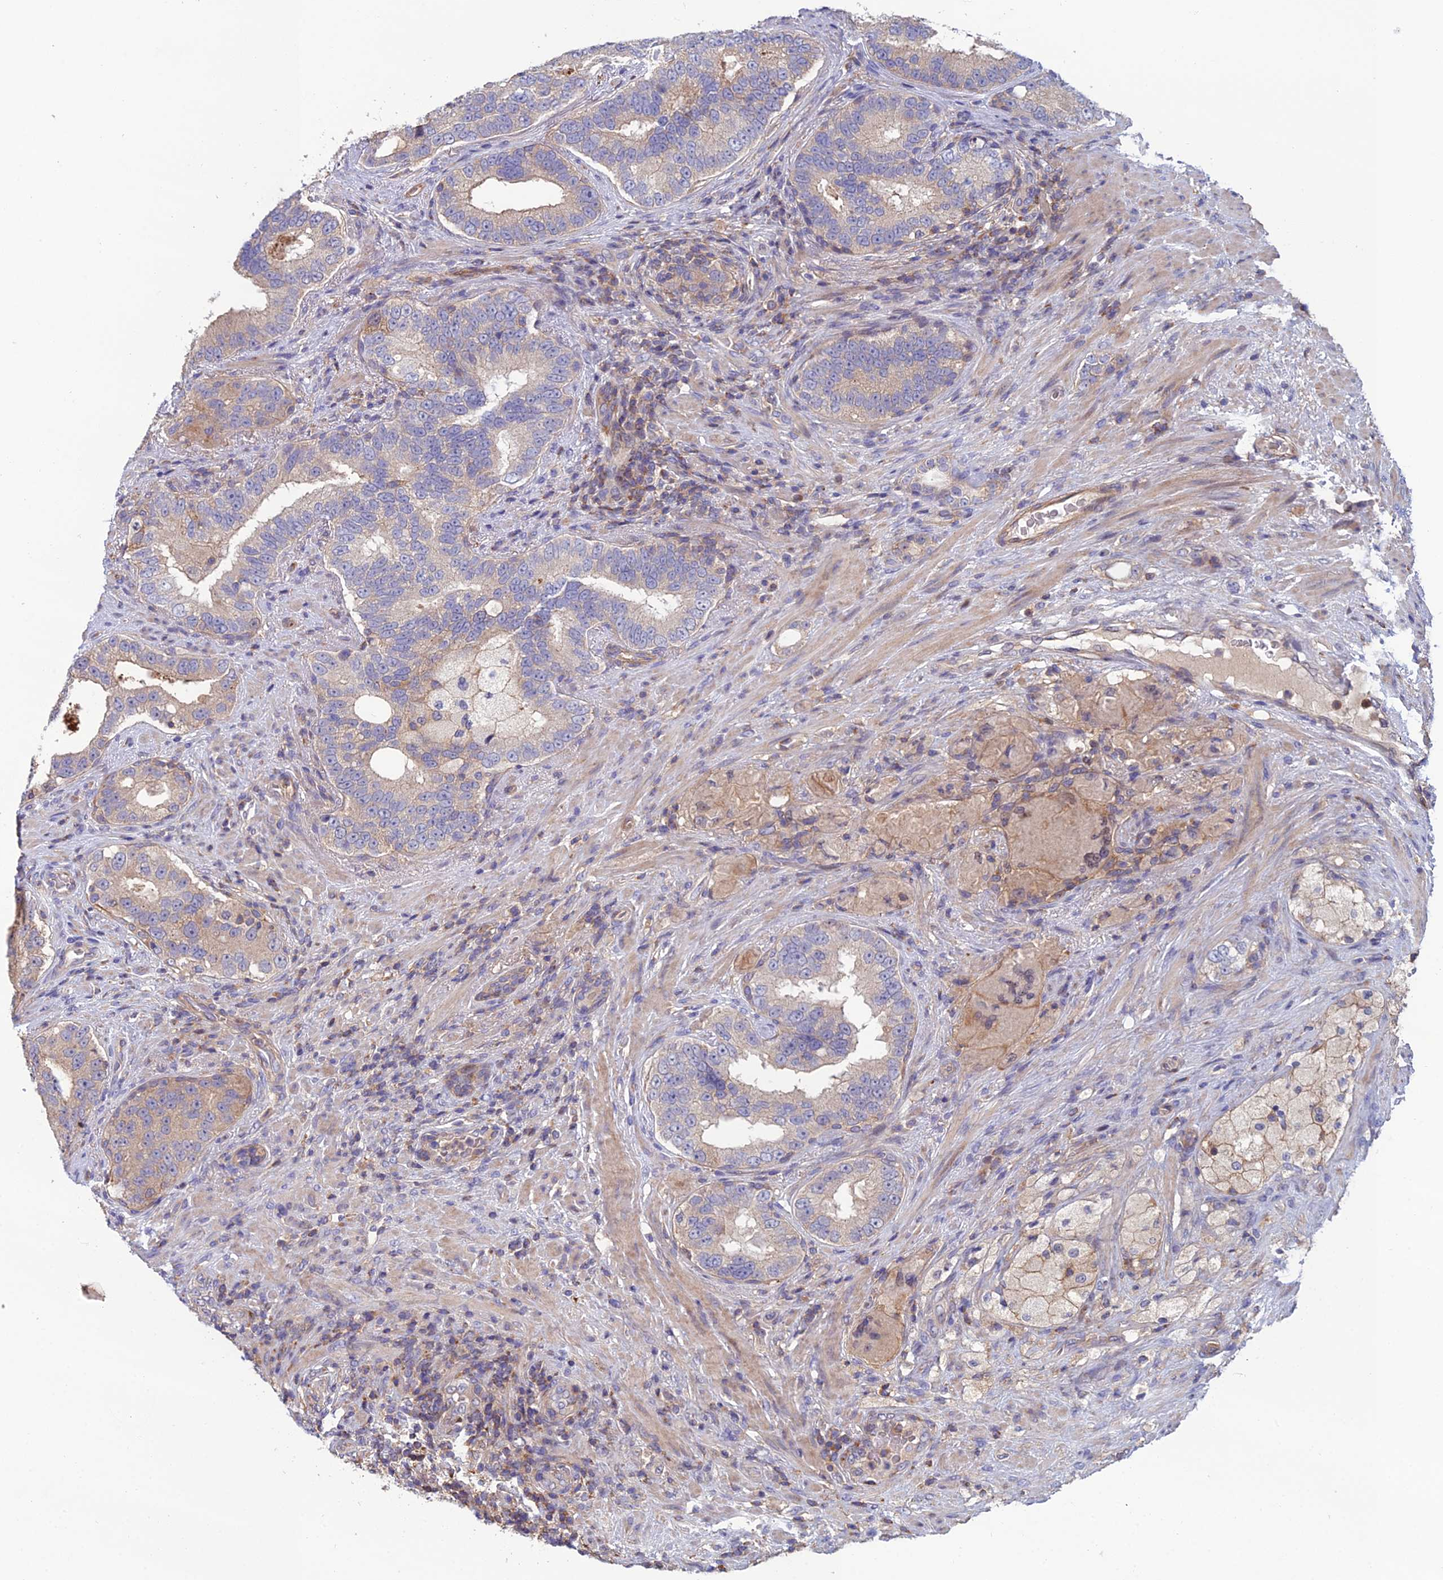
{"staining": {"intensity": "weak", "quantity": "25%-75%", "location": "cytoplasmic/membranous"}, "tissue": "prostate cancer", "cell_type": "Tumor cells", "image_type": "cancer", "snomed": [{"axis": "morphology", "description": "Adenocarcinoma, High grade"}, {"axis": "topography", "description": "Prostate"}], "caption": "Immunohistochemical staining of adenocarcinoma (high-grade) (prostate) reveals low levels of weak cytoplasmic/membranous staining in about 25%-75% of tumor cells. The staining is performed using DAB (3,3'-diaminobenzidine) brown chromogen to label protein expression. The nuclei are counter-stained blue using hematoxylin.", "gene": "C15orf62", "patient": {"sex": "male", "age": 70}}